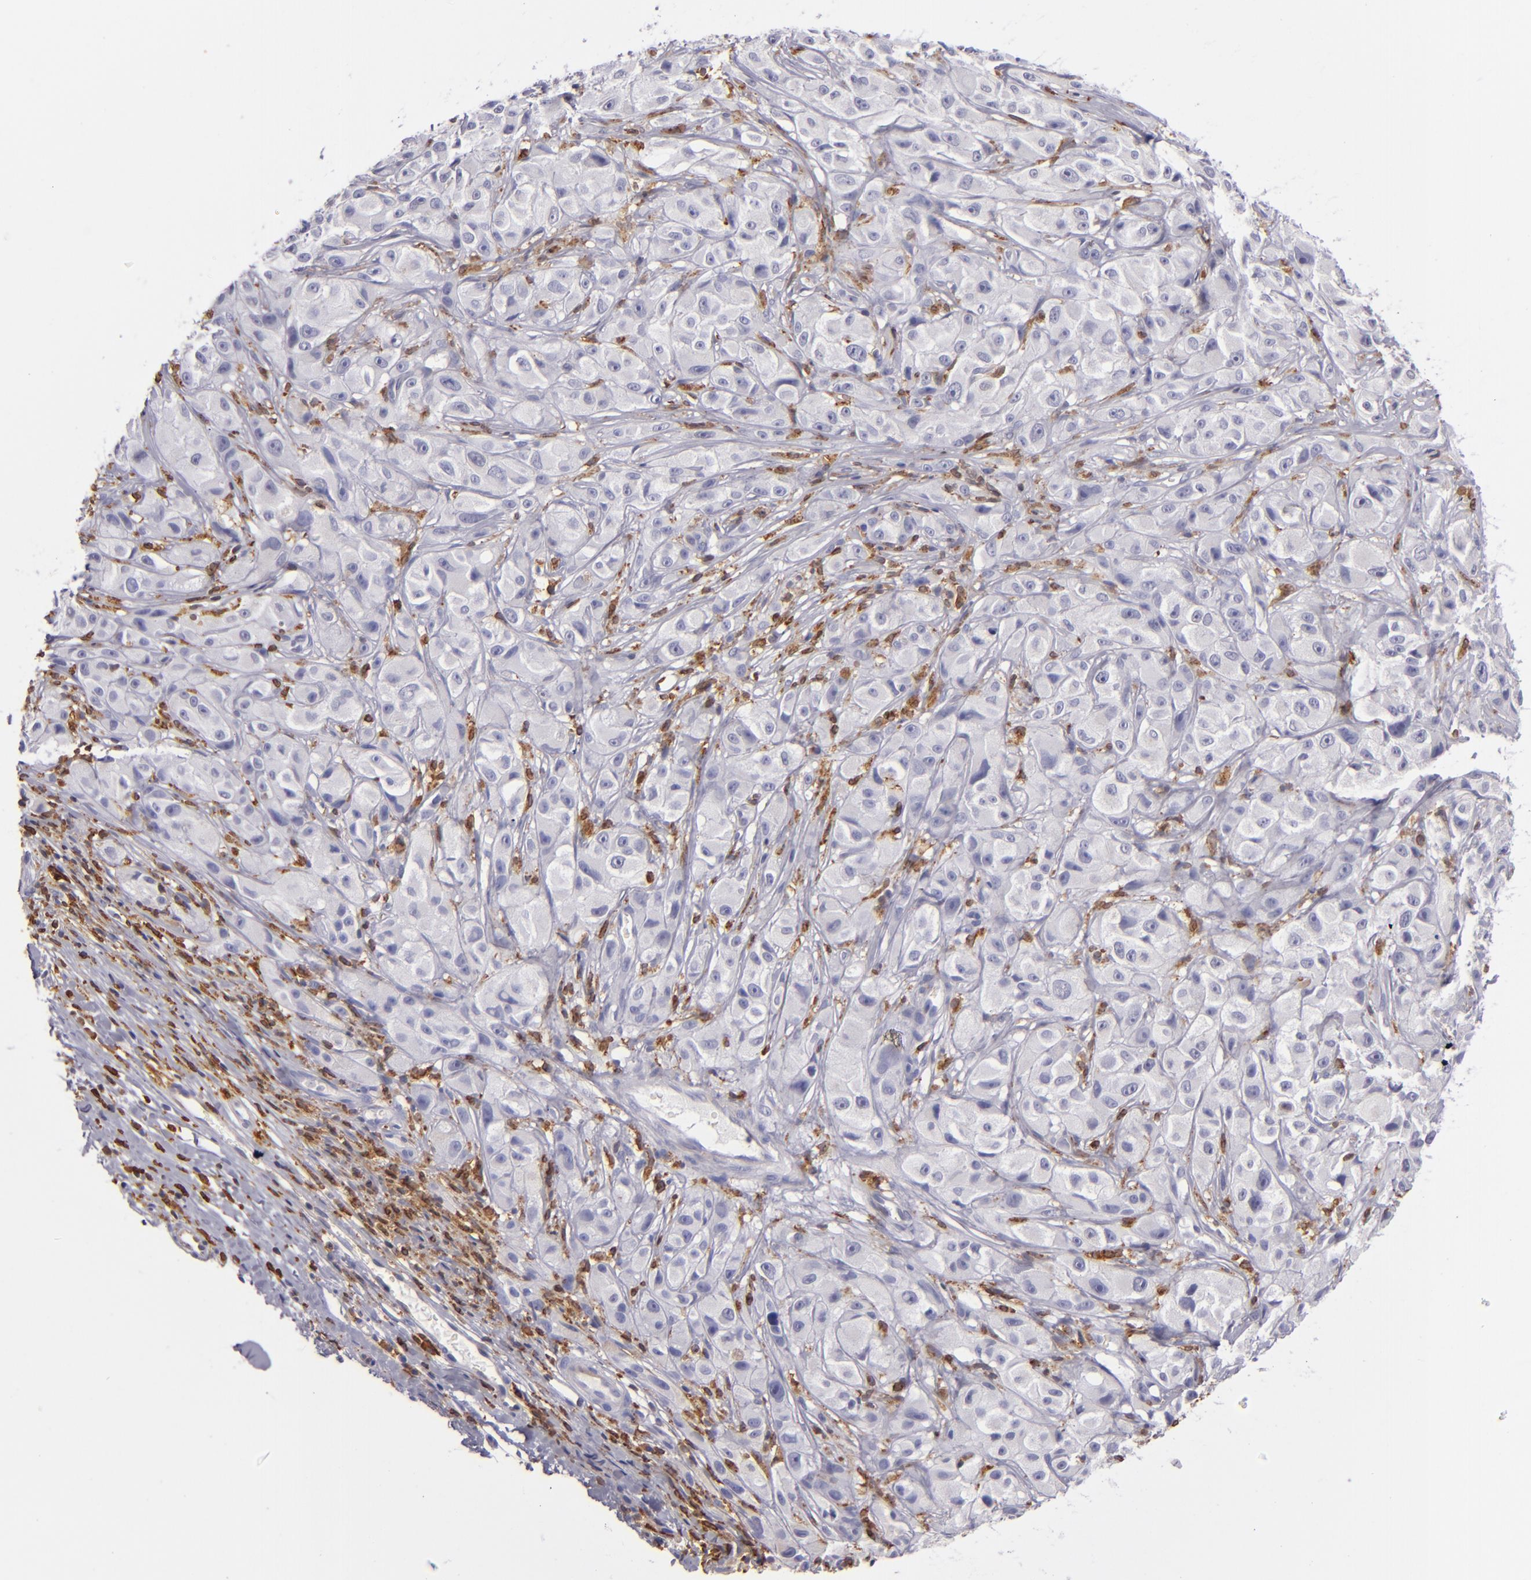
{"staining": {"intensity": "weak", "quantity": "<25%", "location": "cytoplasmic/membranous"}, "tissue": "melanoma", "cell_type": "Tumor cells", "image_type": "cancer", "snomed": [{"axis": "morphology", "description": "Malignant melanoma, NOS"}, {"axis": "topography", "description": "Skin"}], "caption": "IHC of human malignant melanoma exhibits no staining in tumor cells.", "gene": "CD74", "patient": {"sex": "male", "age": 56}}